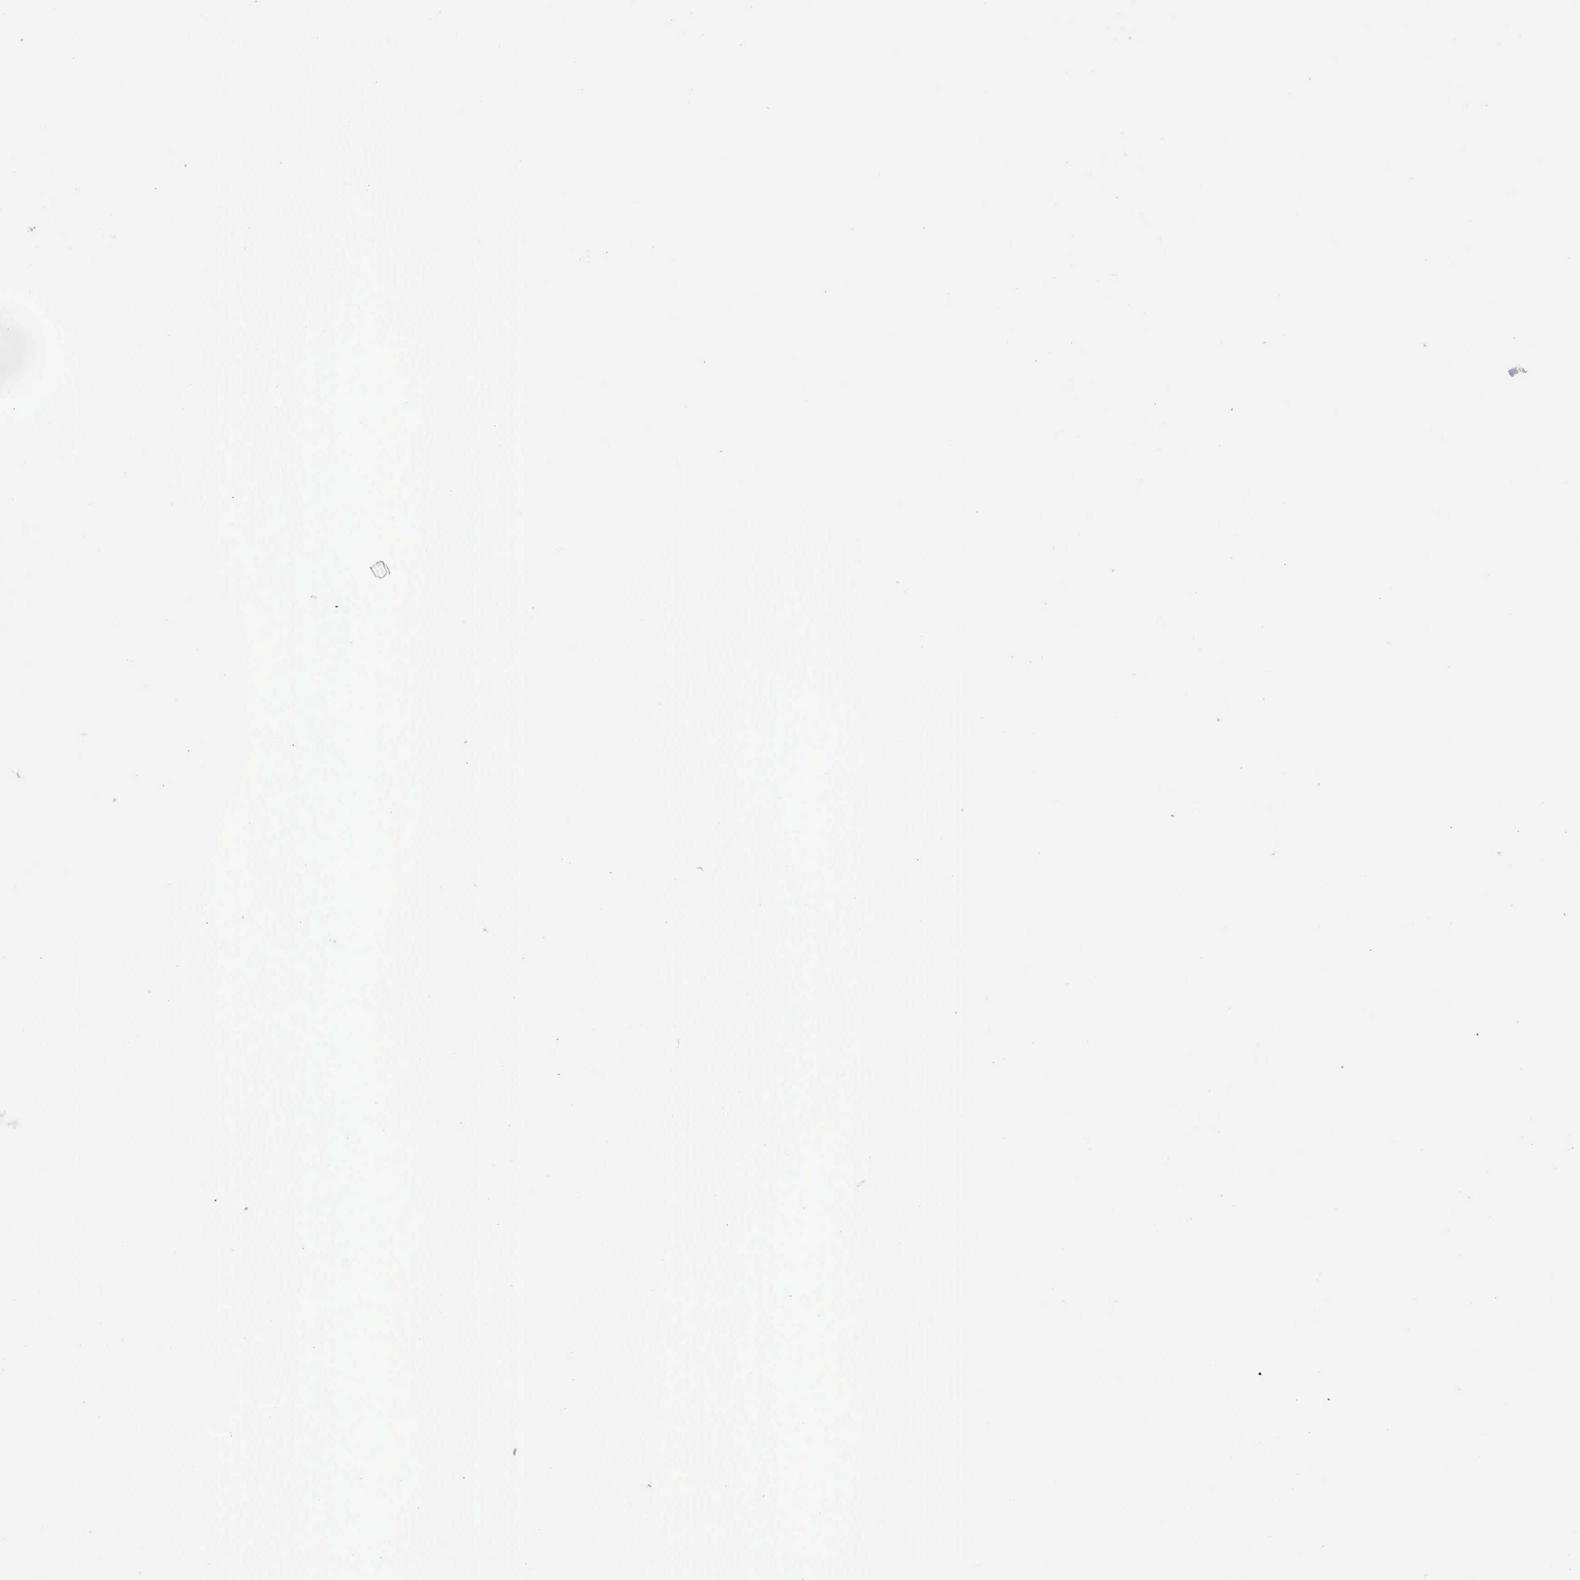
{"staining": {"intensity": "weak", "quantity": ">75%", "location": "cytoplasmic/membranous"}, "tissue": "cervical cancer", "cell_type": "Tumor cells", "image_type": "cancer", "snomed": [{"axis": "morphology", "description": "Squamous cell carcinoma, NOS"}, {"axis": "topography", "description": "Cervix"}], "caption": "Cervical cancer stained for a protein (brown) displays weak cytoplasmic/membranous positive positivity in about >75% of tumor cells.", "gene": "FSCN1", "patient": {"sex": "female", "age": 32}}